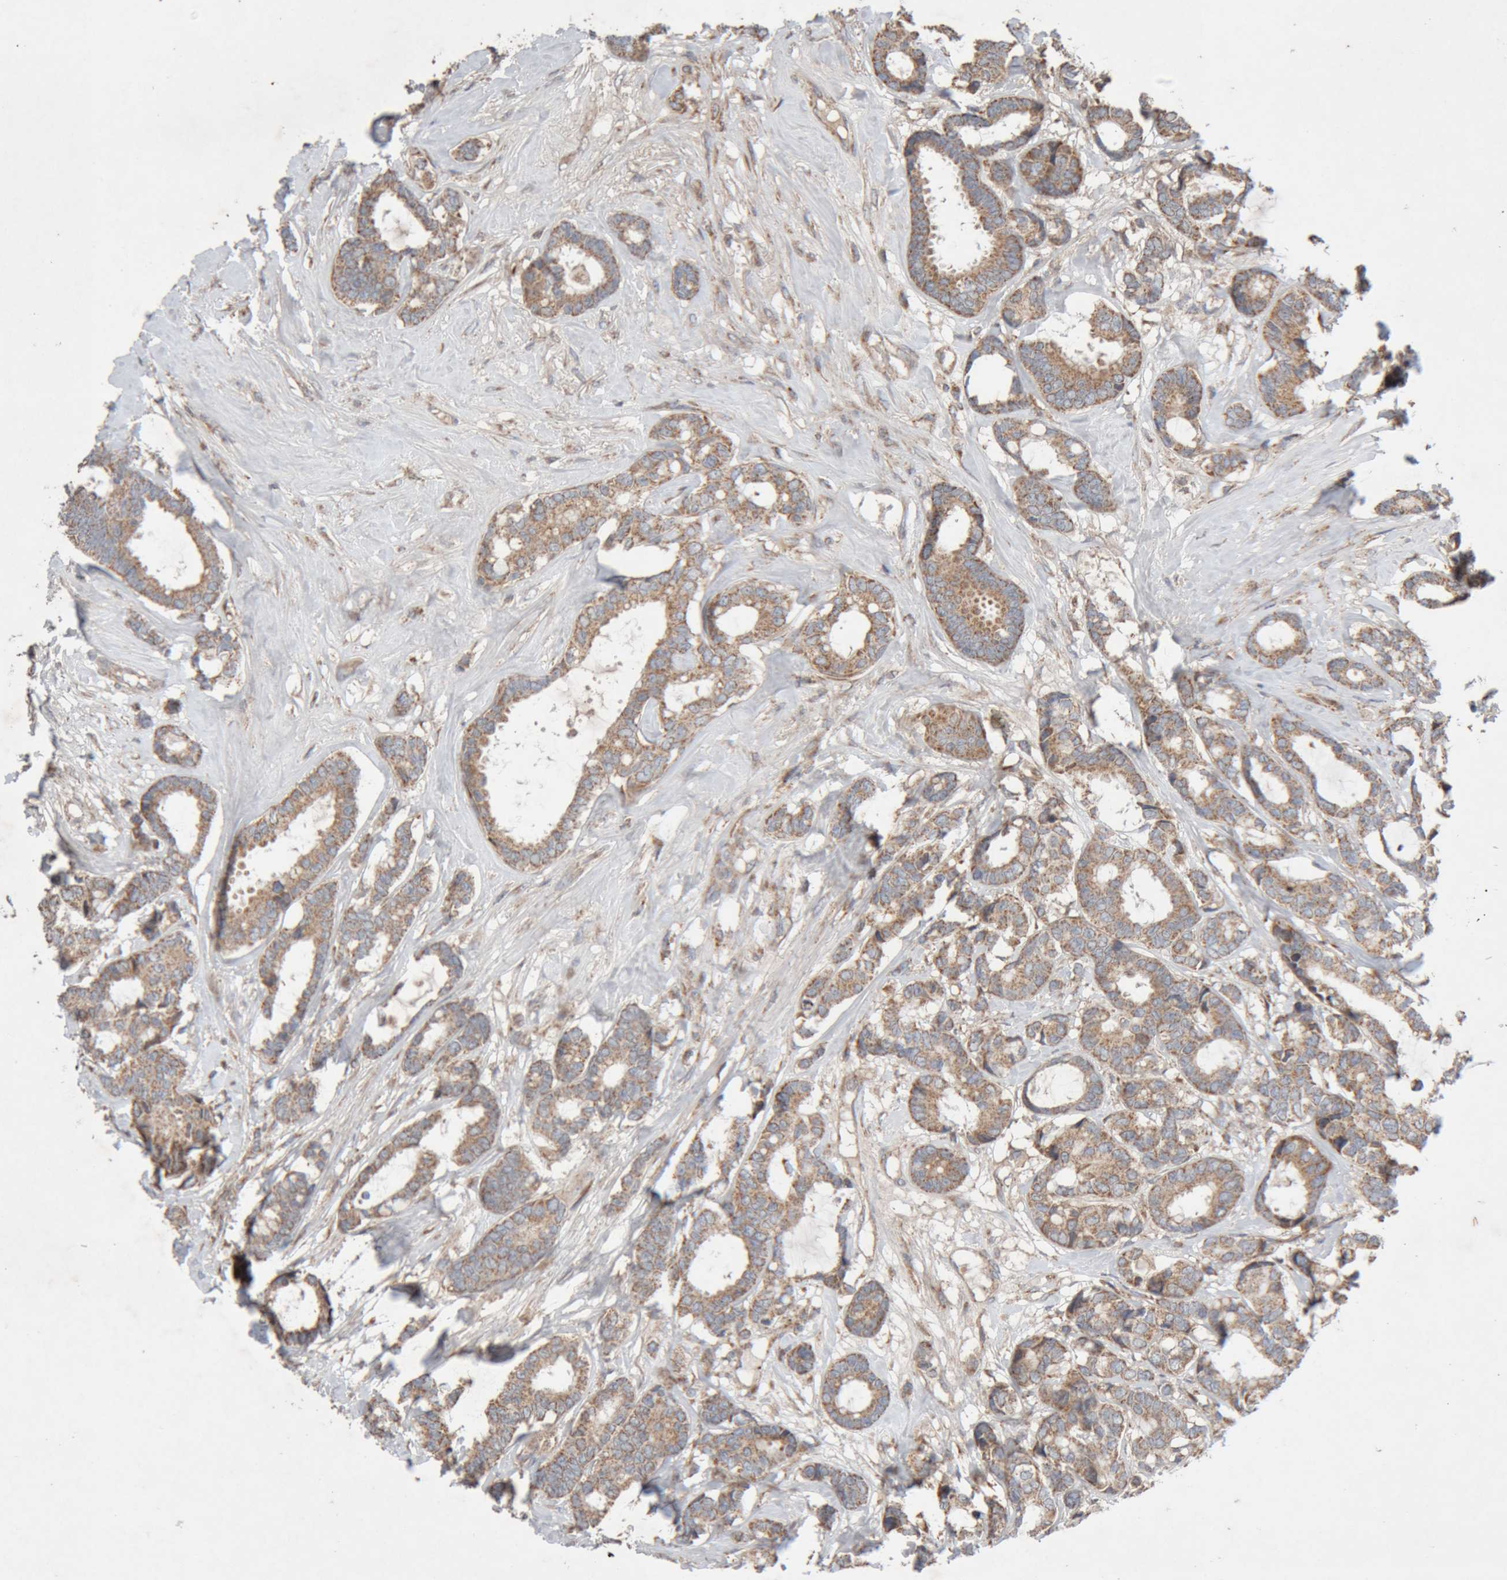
{"staining": {"intensity": "moderate", "quantity": ">75%", "location": "cytoplasmic/membranous"}, "tissue": "breast cancer", "cell_type": "Tumor cells", "image_type": "cancer", "snomed": [{"axis": "morphology", "description": "Duct carcinoma"}, {"axis": "topography", "description": "Breast"}], "caption": "Breast cancer stained with a protein marker shows moderate staining in tumor cells.", "gene": "KIF21B", "patient": {"sex": "female", "age": 87}}